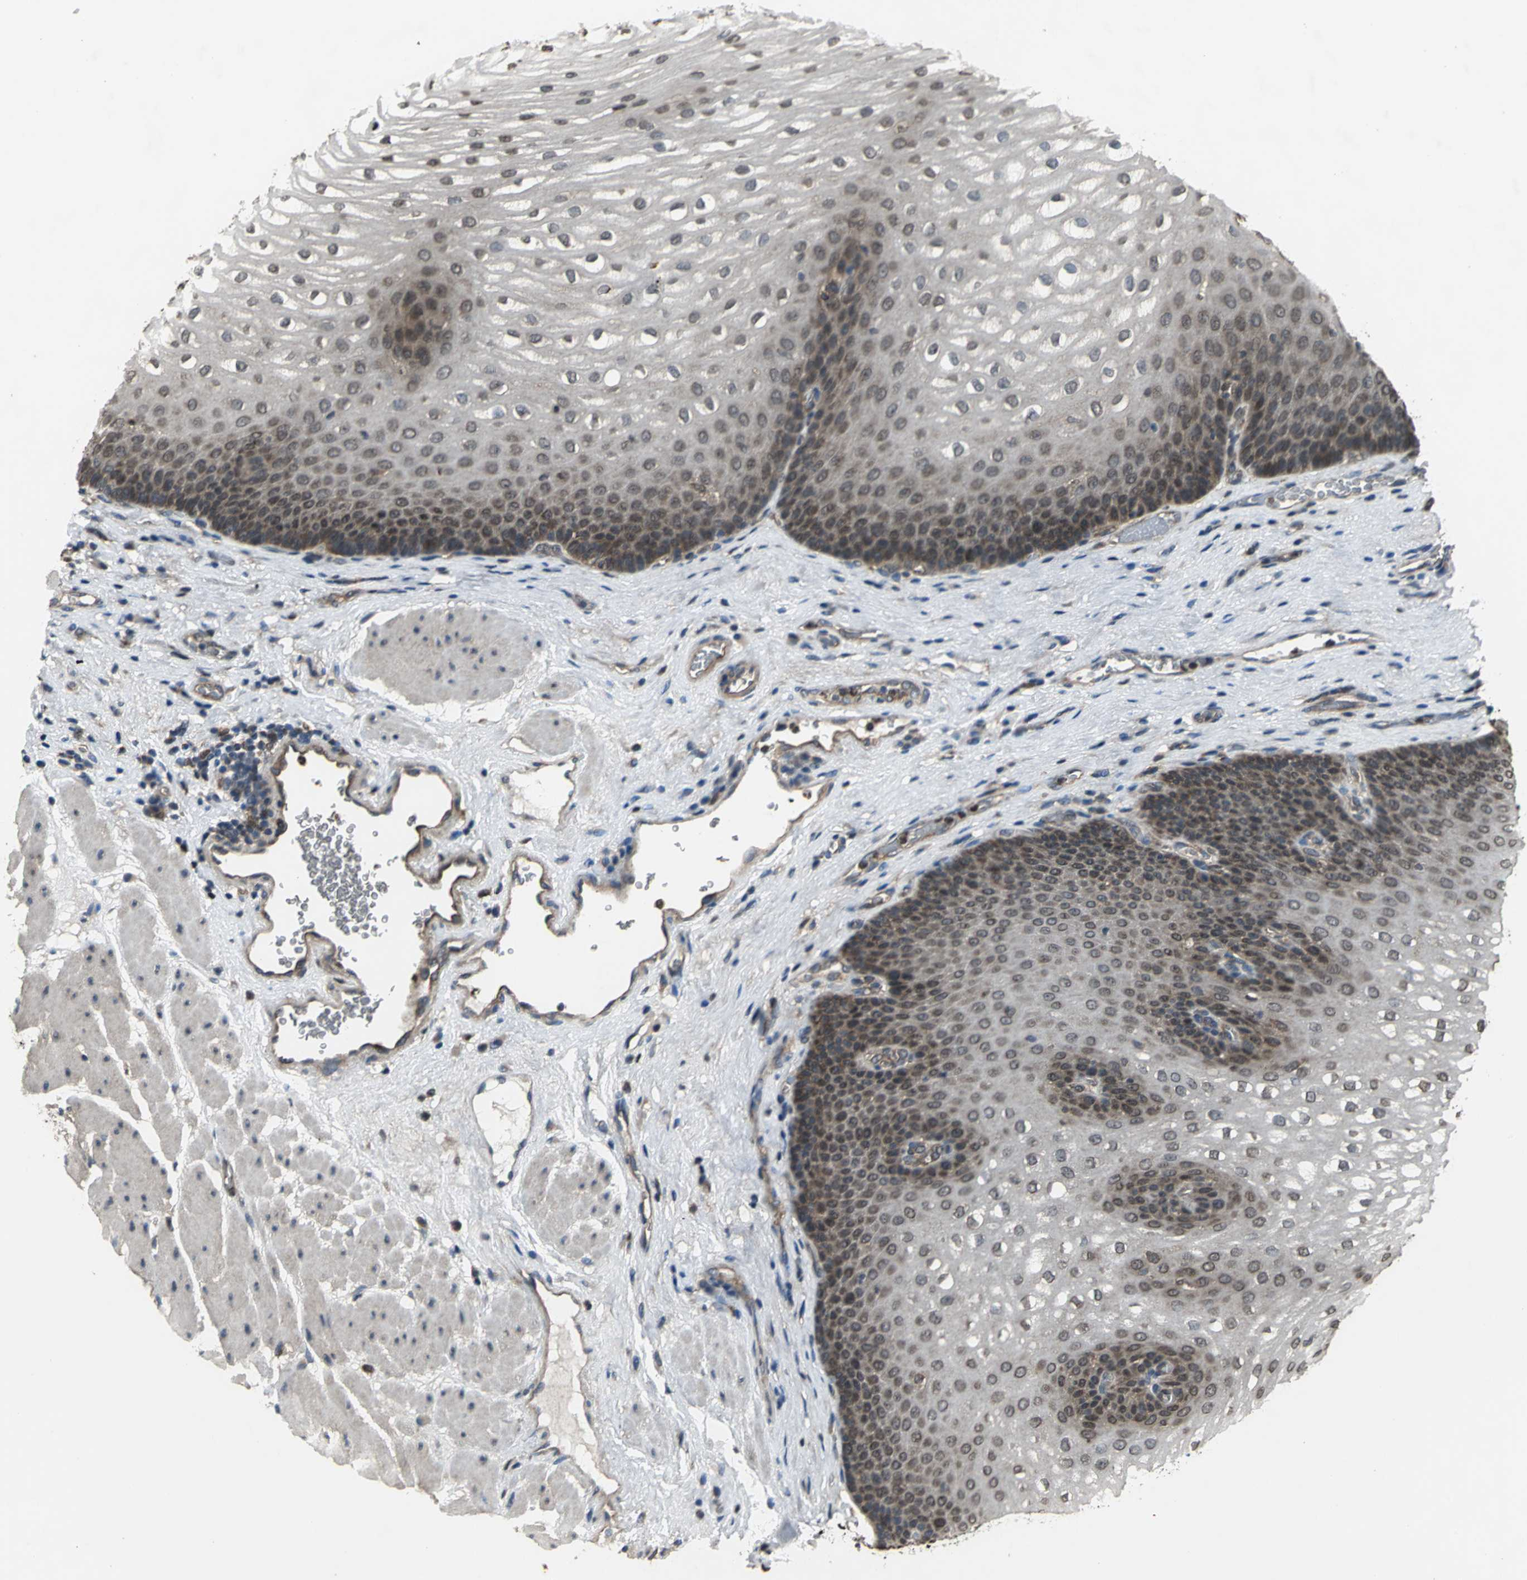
{"staining": {"intensity": "moderate", "quantity": ">75%", "location": "cytoplasmic/membranous,nuclear"}, "tissue": "esophagus", "cell_type": "Squamous epithelial cells", "image_type": "normal", "snomed": [{"axis": "morphology", "description": "Normal tissue, NOS"}, {"axis": "topography", "description": "Esophagus"}], "caption": "Immunohistochemistry staining of benign esophagus, which exhibits medium levels of moderate cytoplasmic/membranous,nuclear staining in about >75% of squamous epithelial cells indicating moderate cytoplasmic/membranous,nuclear protein positivity. The staining was performed using DAB (brown) for protein detection and nuclei were counterstained in hematoxylin (blue).", "gene": "AHR", "patient": {"sex": "male", "age": 48}}